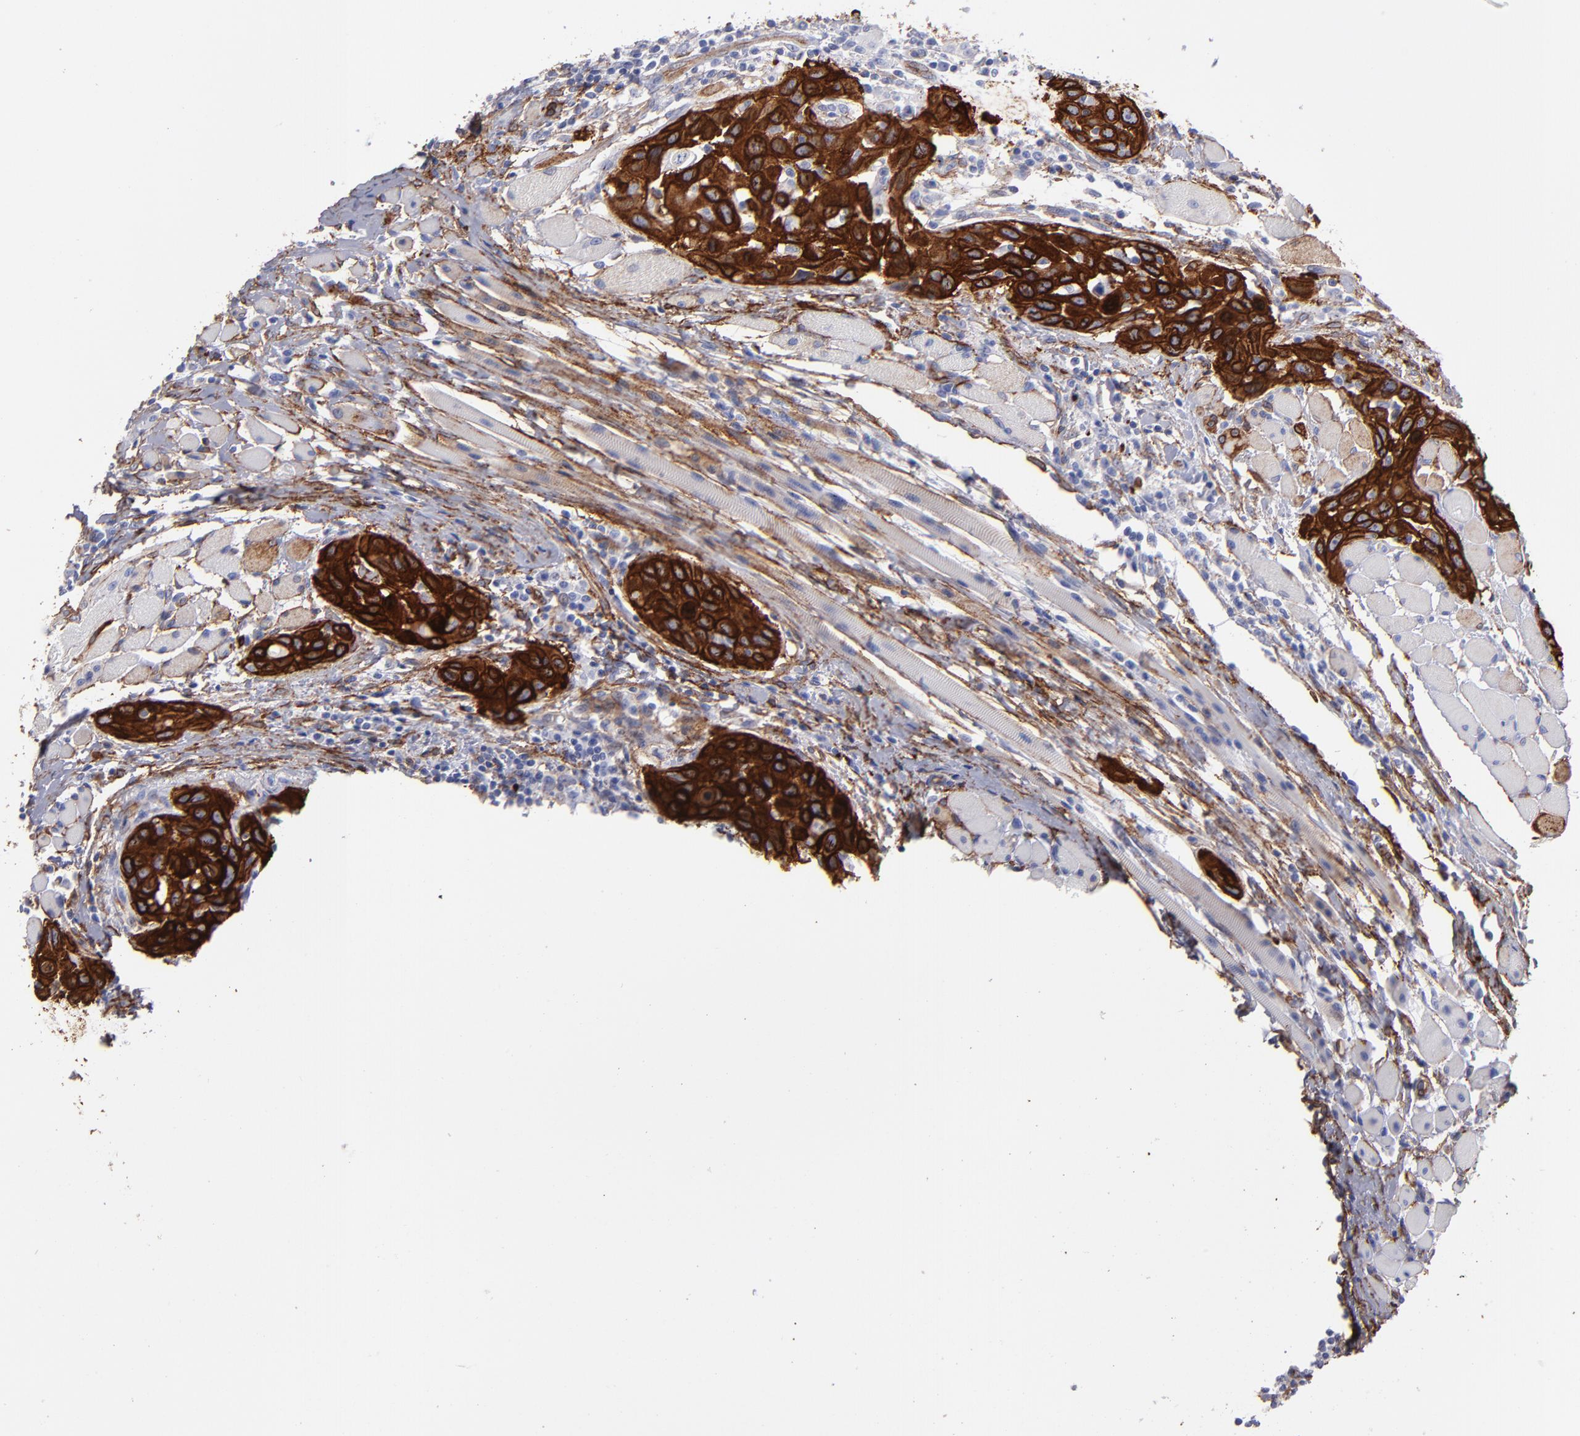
{"staining": {"intensity": "strong", "quantity": ">75%", "location": "cytoplasmic/membranous"}, "tissue": "head and neck cancer", "cell_type": "Tumor cells", "image_type": "cancer", "snomed": [{"axis": "morphology", "description": "Squamous cell carcinoma, NOS"}, {"axis": "topography", "description": "Oral tissue"}, {"axis": "topography", "description": "Head-Neck"}], "caption": "Immunohistochemistry (IHC) histopathology image of head and neck cancer stained for a protein (brown), which exhibits high levels of strong cytoplasmic/membranous staining in approximately >75% of tumor cells.", "gene": "AHNAK2", "patient": {"sex": "female", "age": 50}}